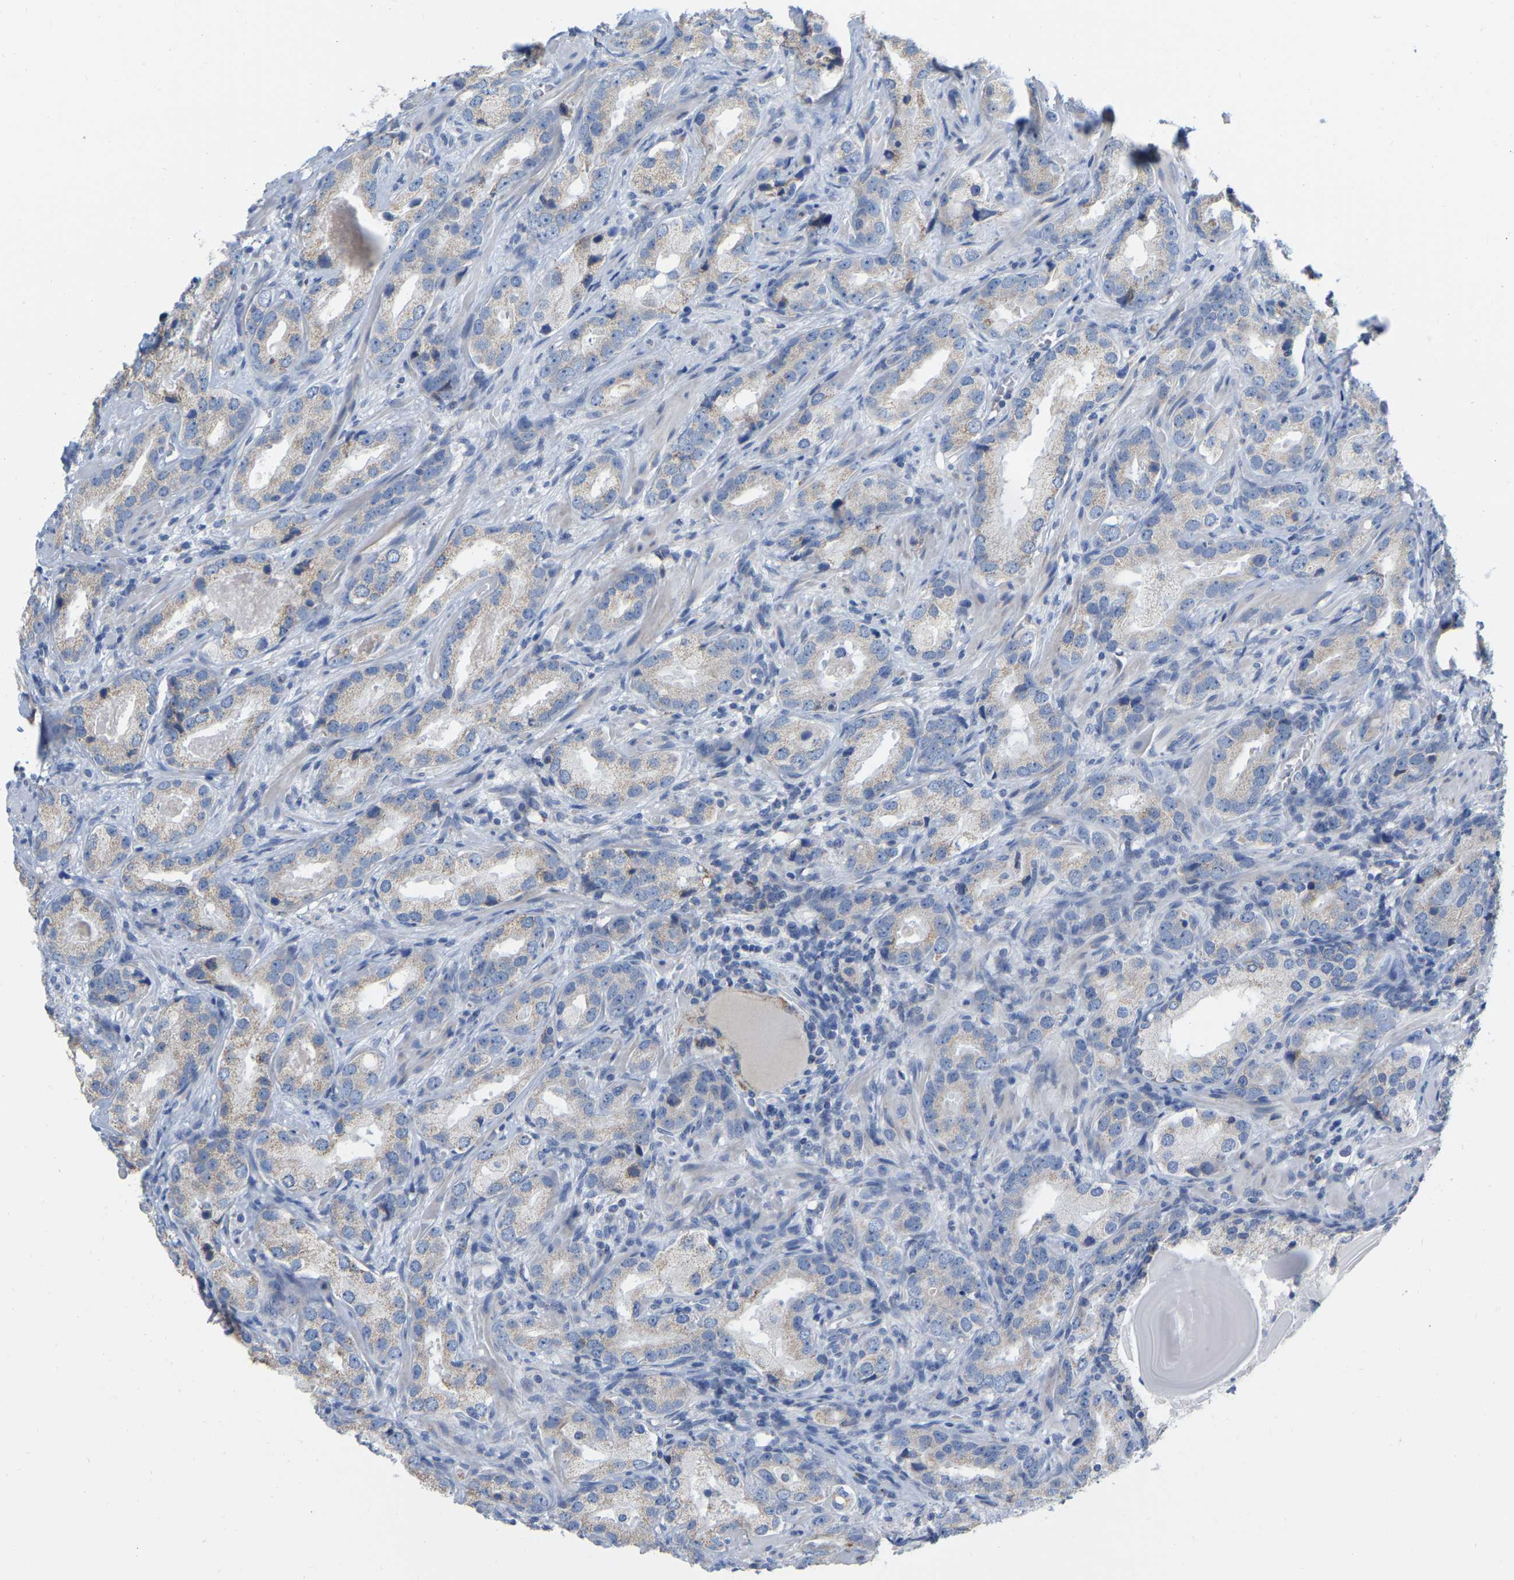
{"staining": {"intensity": "negative", "quantity": "none", "location": "none"}, "tissue": "prostate cancer", "cell_type": "Tumor cells", "image_type": "cancer", "snomed": [{"axis": "morphology", "description": "Adenocarcinoma, High grade"}, {"axis": "topography", "description": "Prostate"}], "caption": "This is an immunohistochemistry photomicrograph of human adenocarcinoma (high-grade) (prostate). There is no positivity in tumor cells.", "gene": "CBLB", "patient": {"sex": "male", "age": 63}}